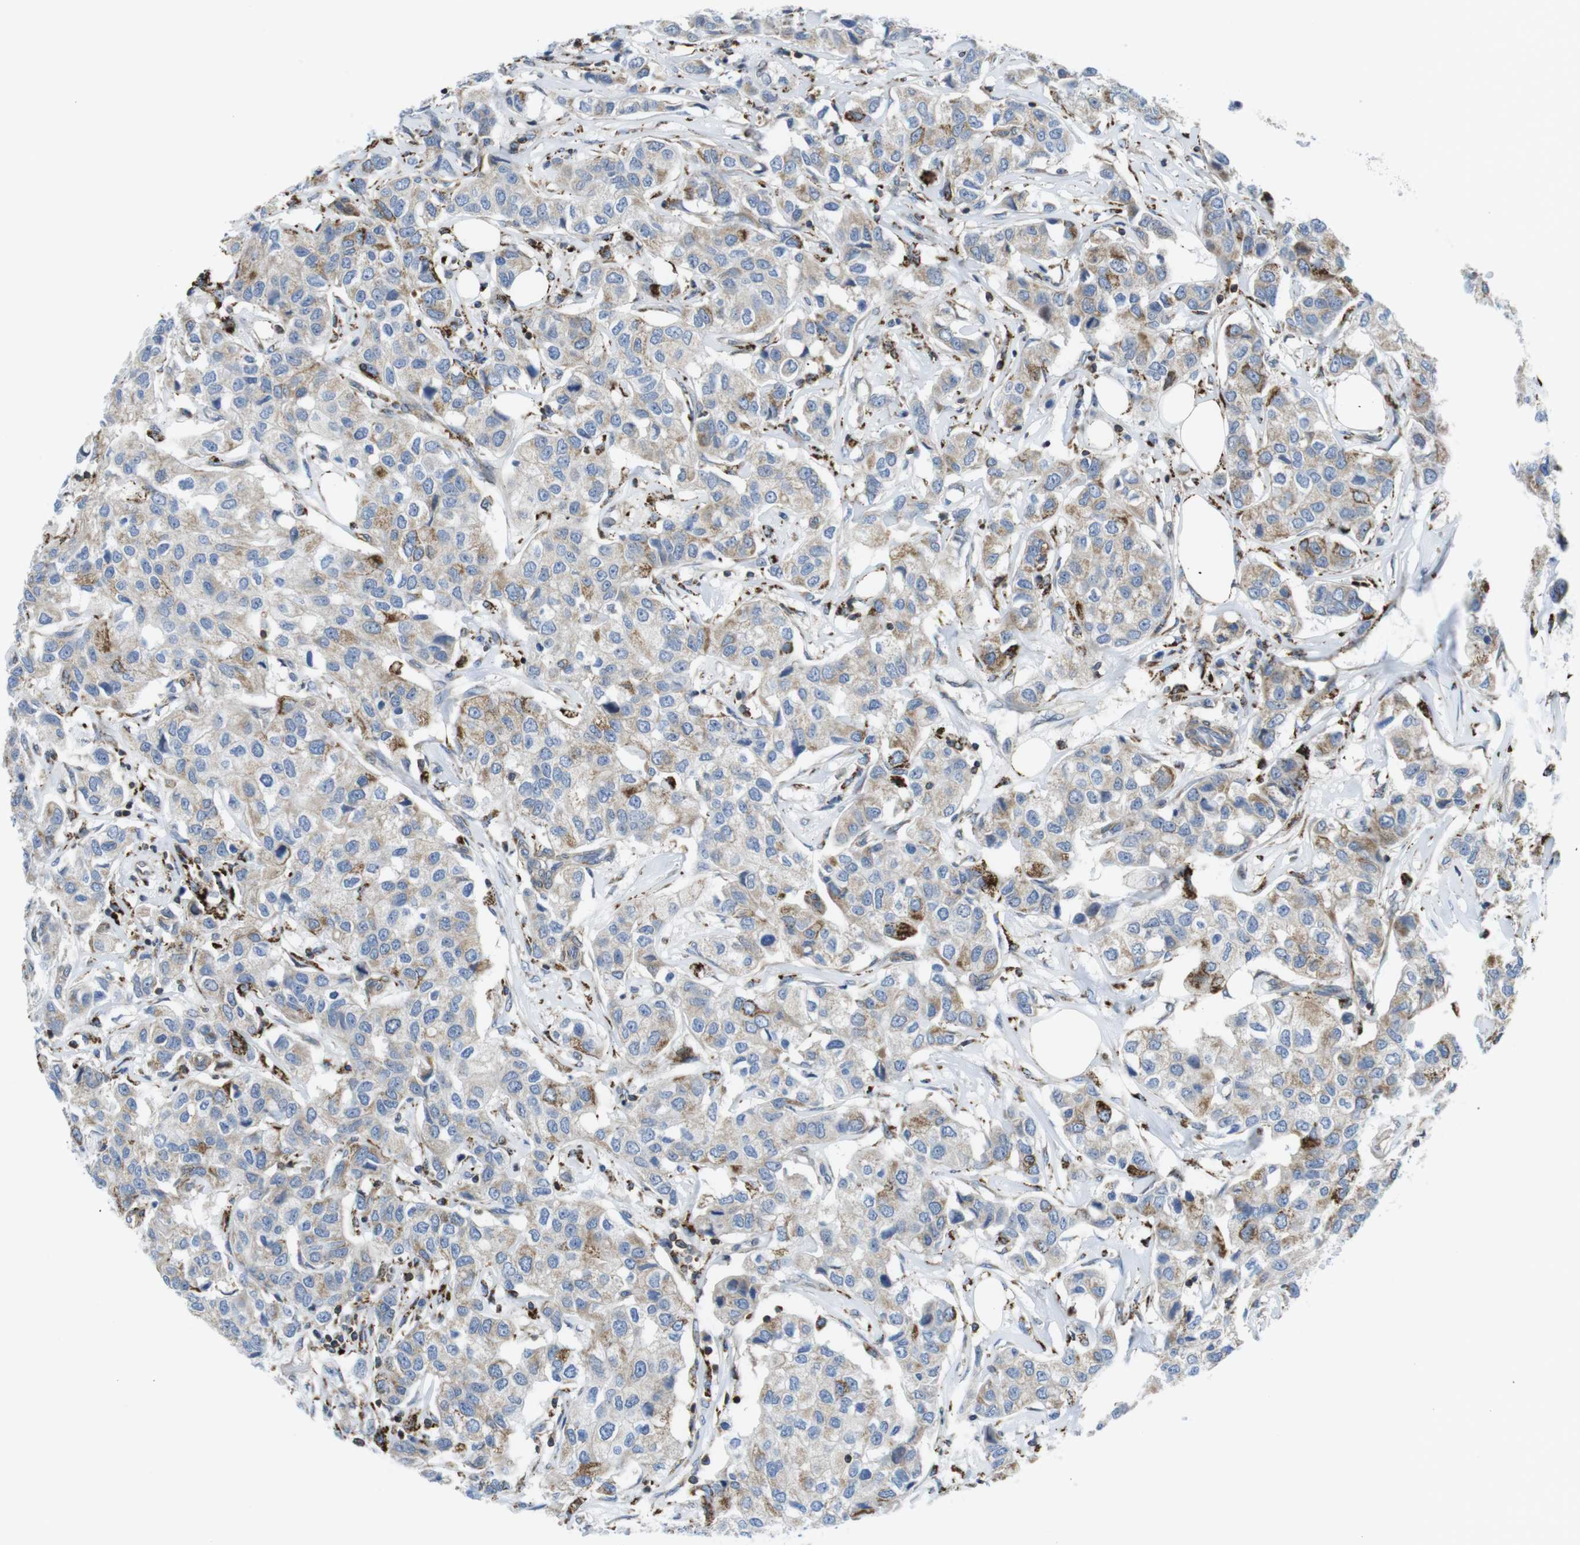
{"staining": {"intensity": "weak", "quantity": "25%-75%", "location": "cytoplasmic/membranous"}, "tissue": "breast cancer", "cell_type": "Tumor cells", "image_type": "cancer", "snomed": [{"axis": "morphology", "description": "Duct carcinoma"}, {"axis": "topography", "description": "Breast"}], "caption": "Immunohistochemical staining of human infiltrating ductal carcinoma (breast) displays weak cytoplasmic/membranous protein staining in approximately 25%-75% of tumor cells.", "gene": "KCNE3", "patient": {"sex": "female", "age": 80}}